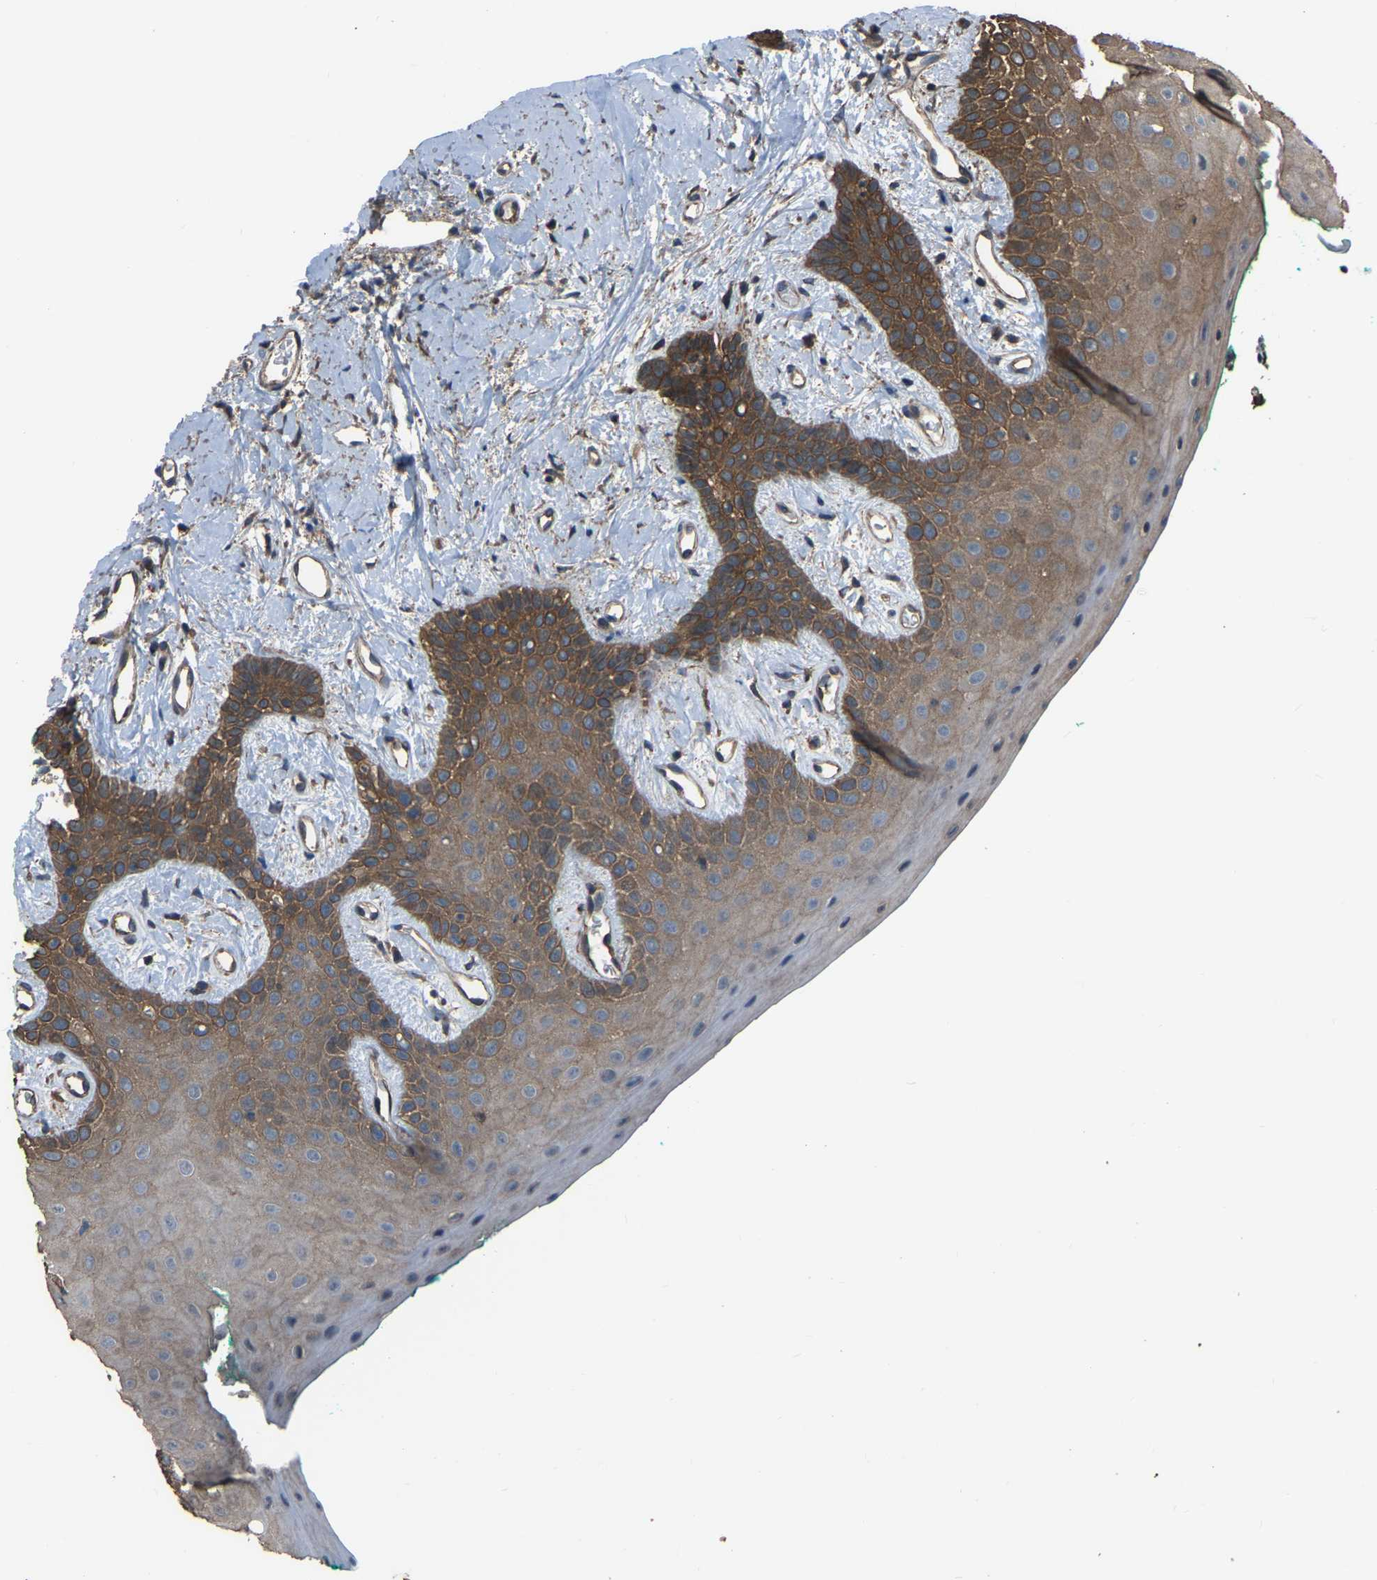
{"staining": {"intensity": "moderate", "quantity": "25%-75%", "location": "cytoplasmic/membranous"}, "tissue": "oral mucosa", "cell_type": "Squamous epithelial cells", "image_type": "normal", "snomed": [{"axis": "morphology", "description": "Normal tissue, NOS"}, {"axis": "morphology", "description": "Squamous cell carcinoma, NOS"}, {"axis": "topography", "description": "Oral tissue"}, {"axis": "topography", "description": "Salivary gland"}, {"axis": "topography", "description": "Head-Neck"}], "caption": "This photomicrograph reveals unremarkable oral mucosa stained with immunohistochemistry to label a protein in brown. The cytoplasmic/membranous of squamous epithelial cells show moderate positivity for the protein. Nuclei are counter-stained blue.", "gene": "SLC4A2", "patient": {"sex": "female", "age": 62}}